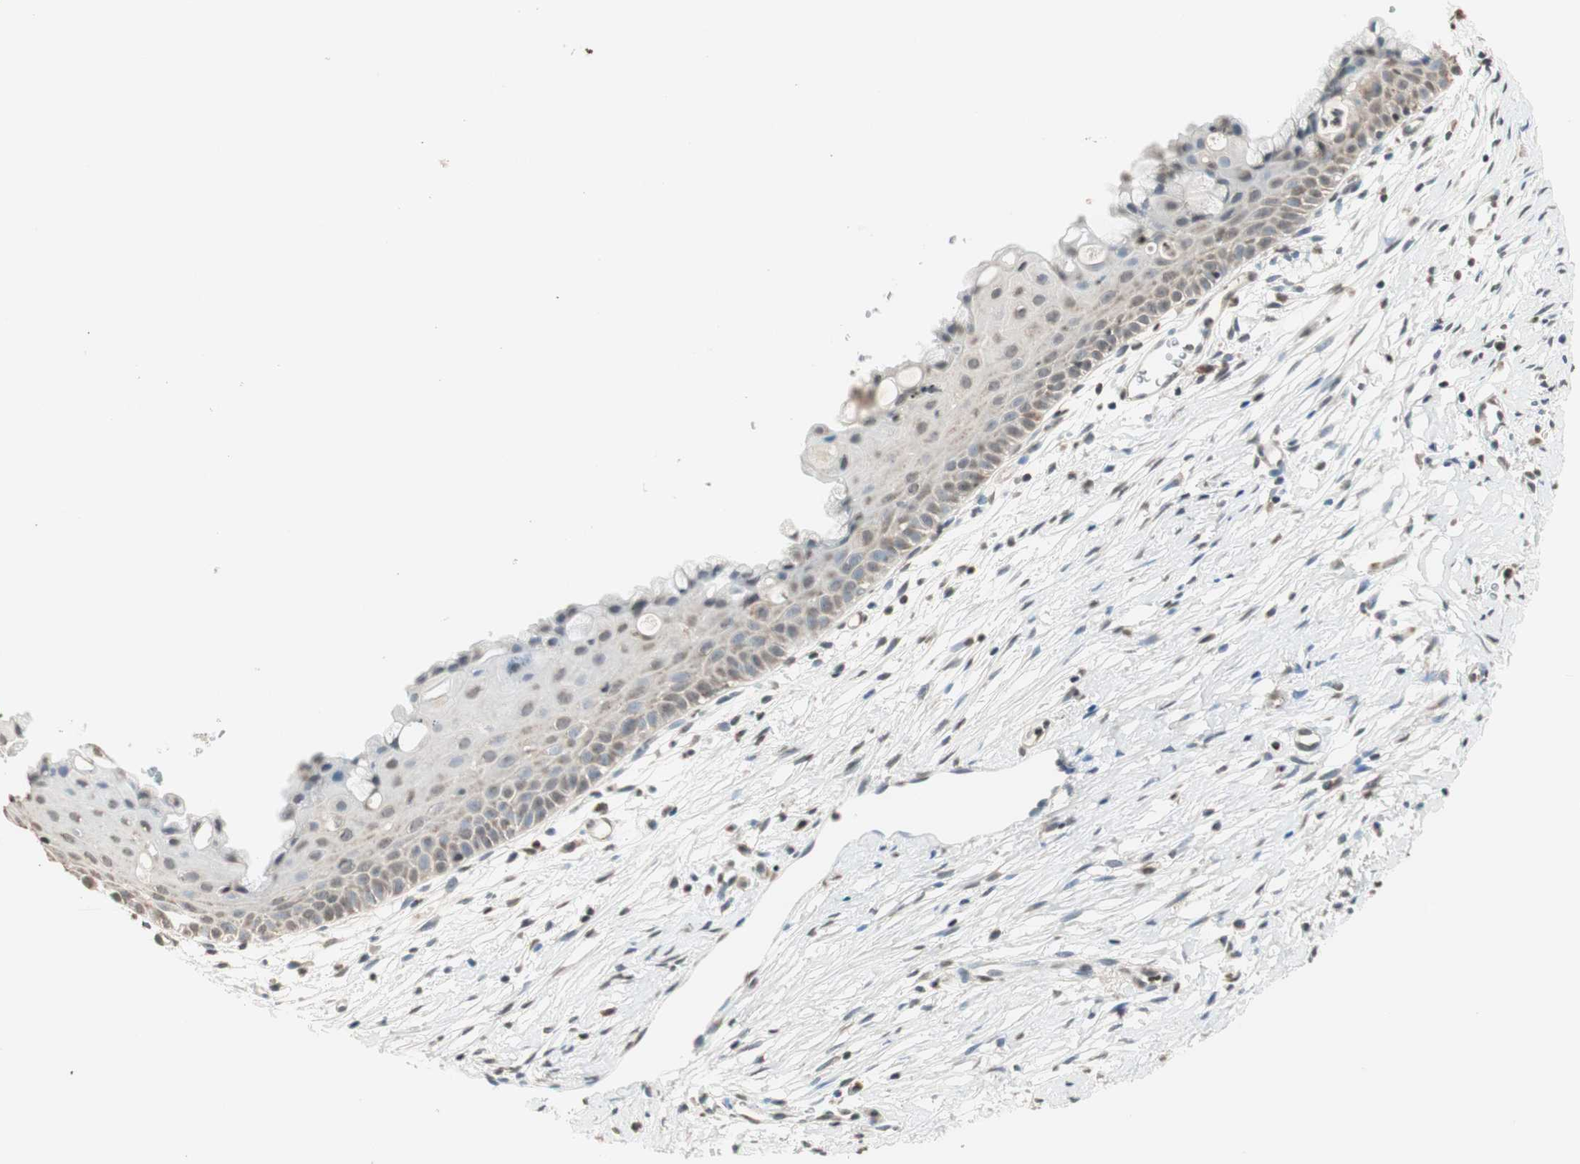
{"staining": {"intensity": "moderate", "quantity": "<25%", "location": "cytoplasmic/membranous"}, "tissue": "cervix", "cell_type": "Squamous epithelial cells", "image_type": "normal", "snomed": [{"axis": "morphology", "description": "Normal tissue, NOS"}, {"axis": "topography", "description": "Cervix"}], "caption": "Immunohistochemistry (IHC) (DAB) staining of unremarkable human cervix displays moderate cytoplasmic/membranous protein positivity in about <25% of squamous epithelial cells.", "gene": "PRELID1", "patient": {"sex": "female", "age": 39}}